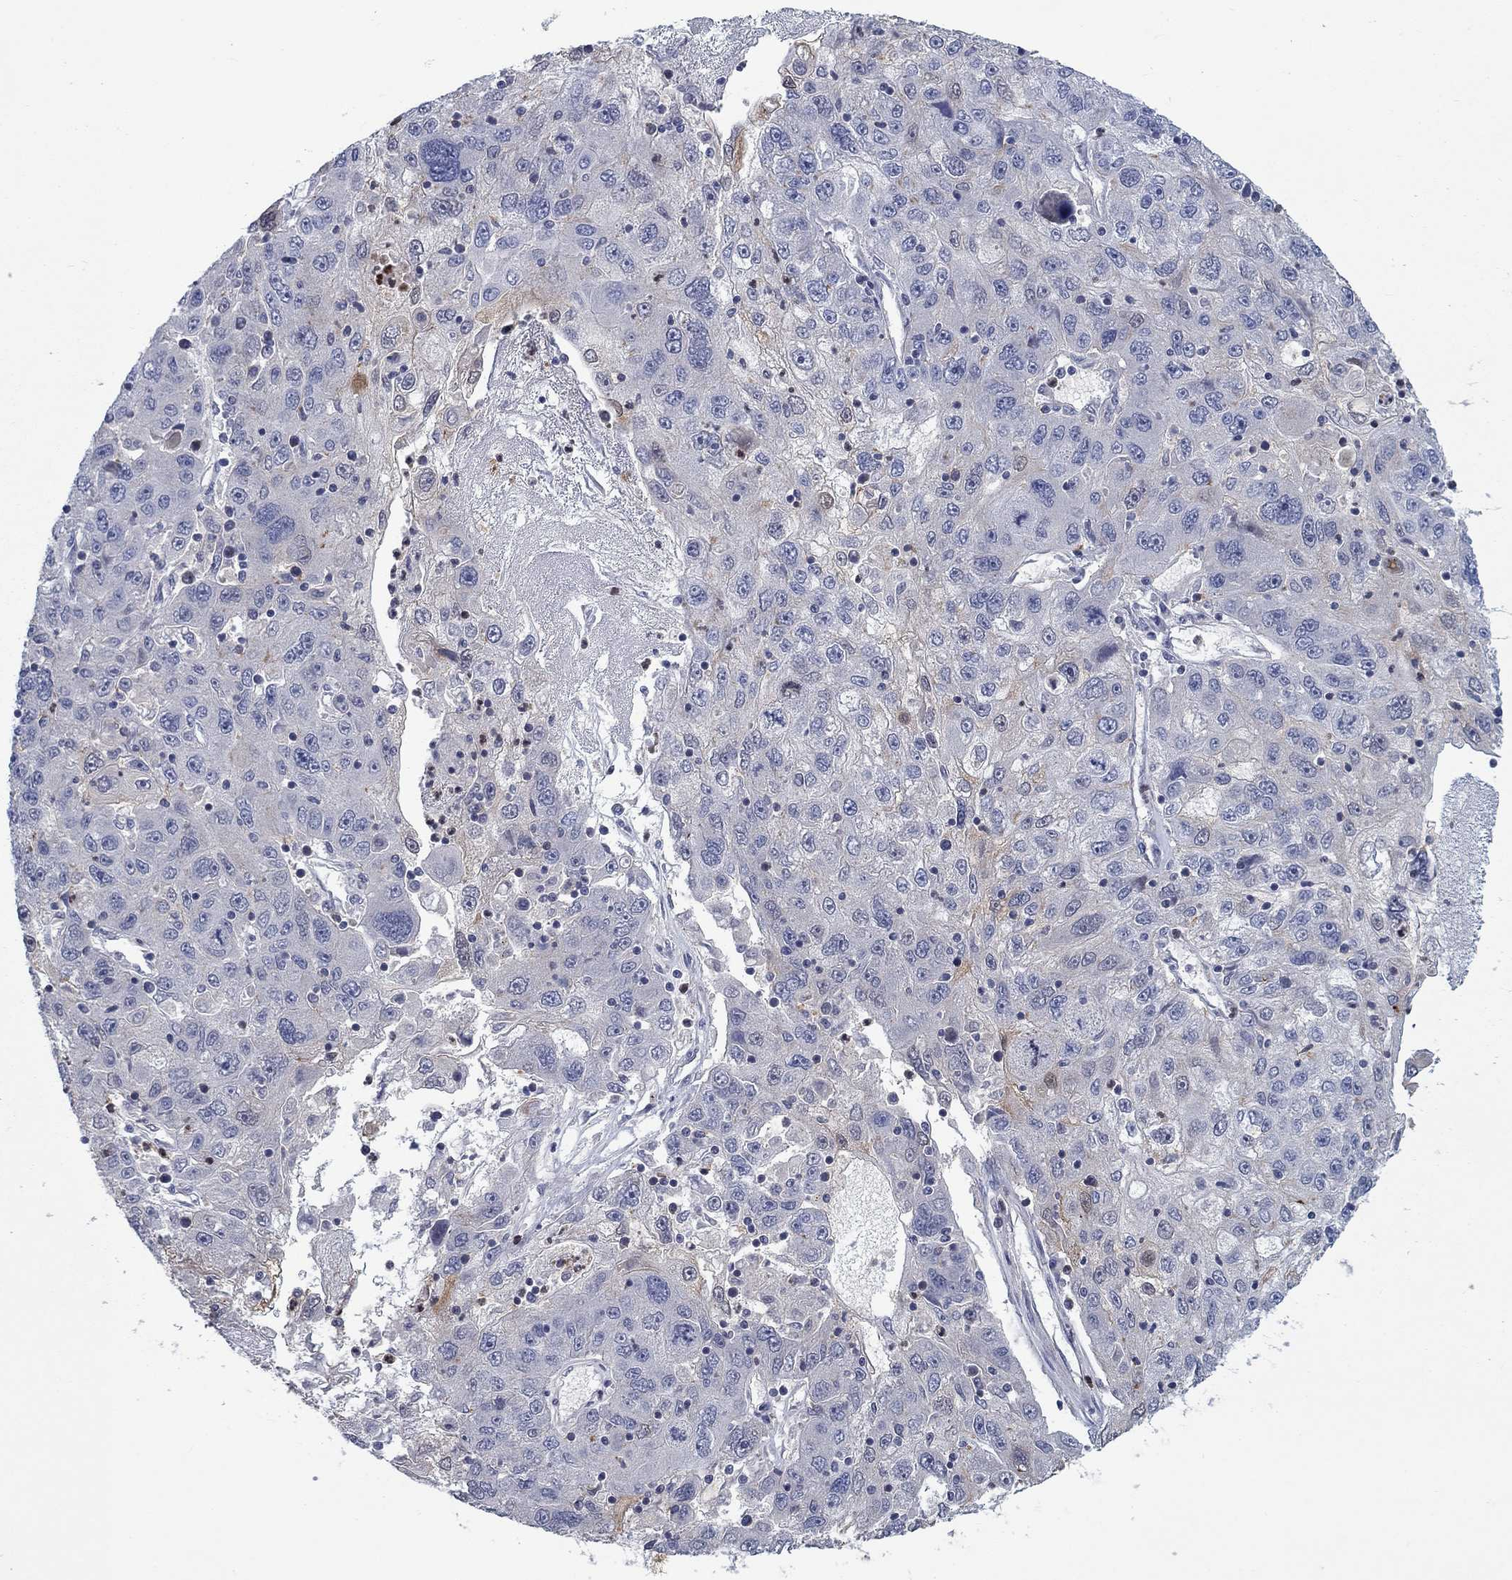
{"staining": {"intensity": "negative", "quantity": "none", "location": "none"}, "tissue": "stomach cancer", "cell_type": "Tumor cells", "image_type": "cancer", "snomed": [{"axis": "morphology", "description": "Adenocarcinoma, NOS"}, {"axis": "topography", "description": "Stomach"}], "caption": "The micrograph demonstrates no staining of tumor cells in stomach cancer (adenocarcinoma).", "gene": "KIF15", "patient": {"sex": "male", "age": 56}}